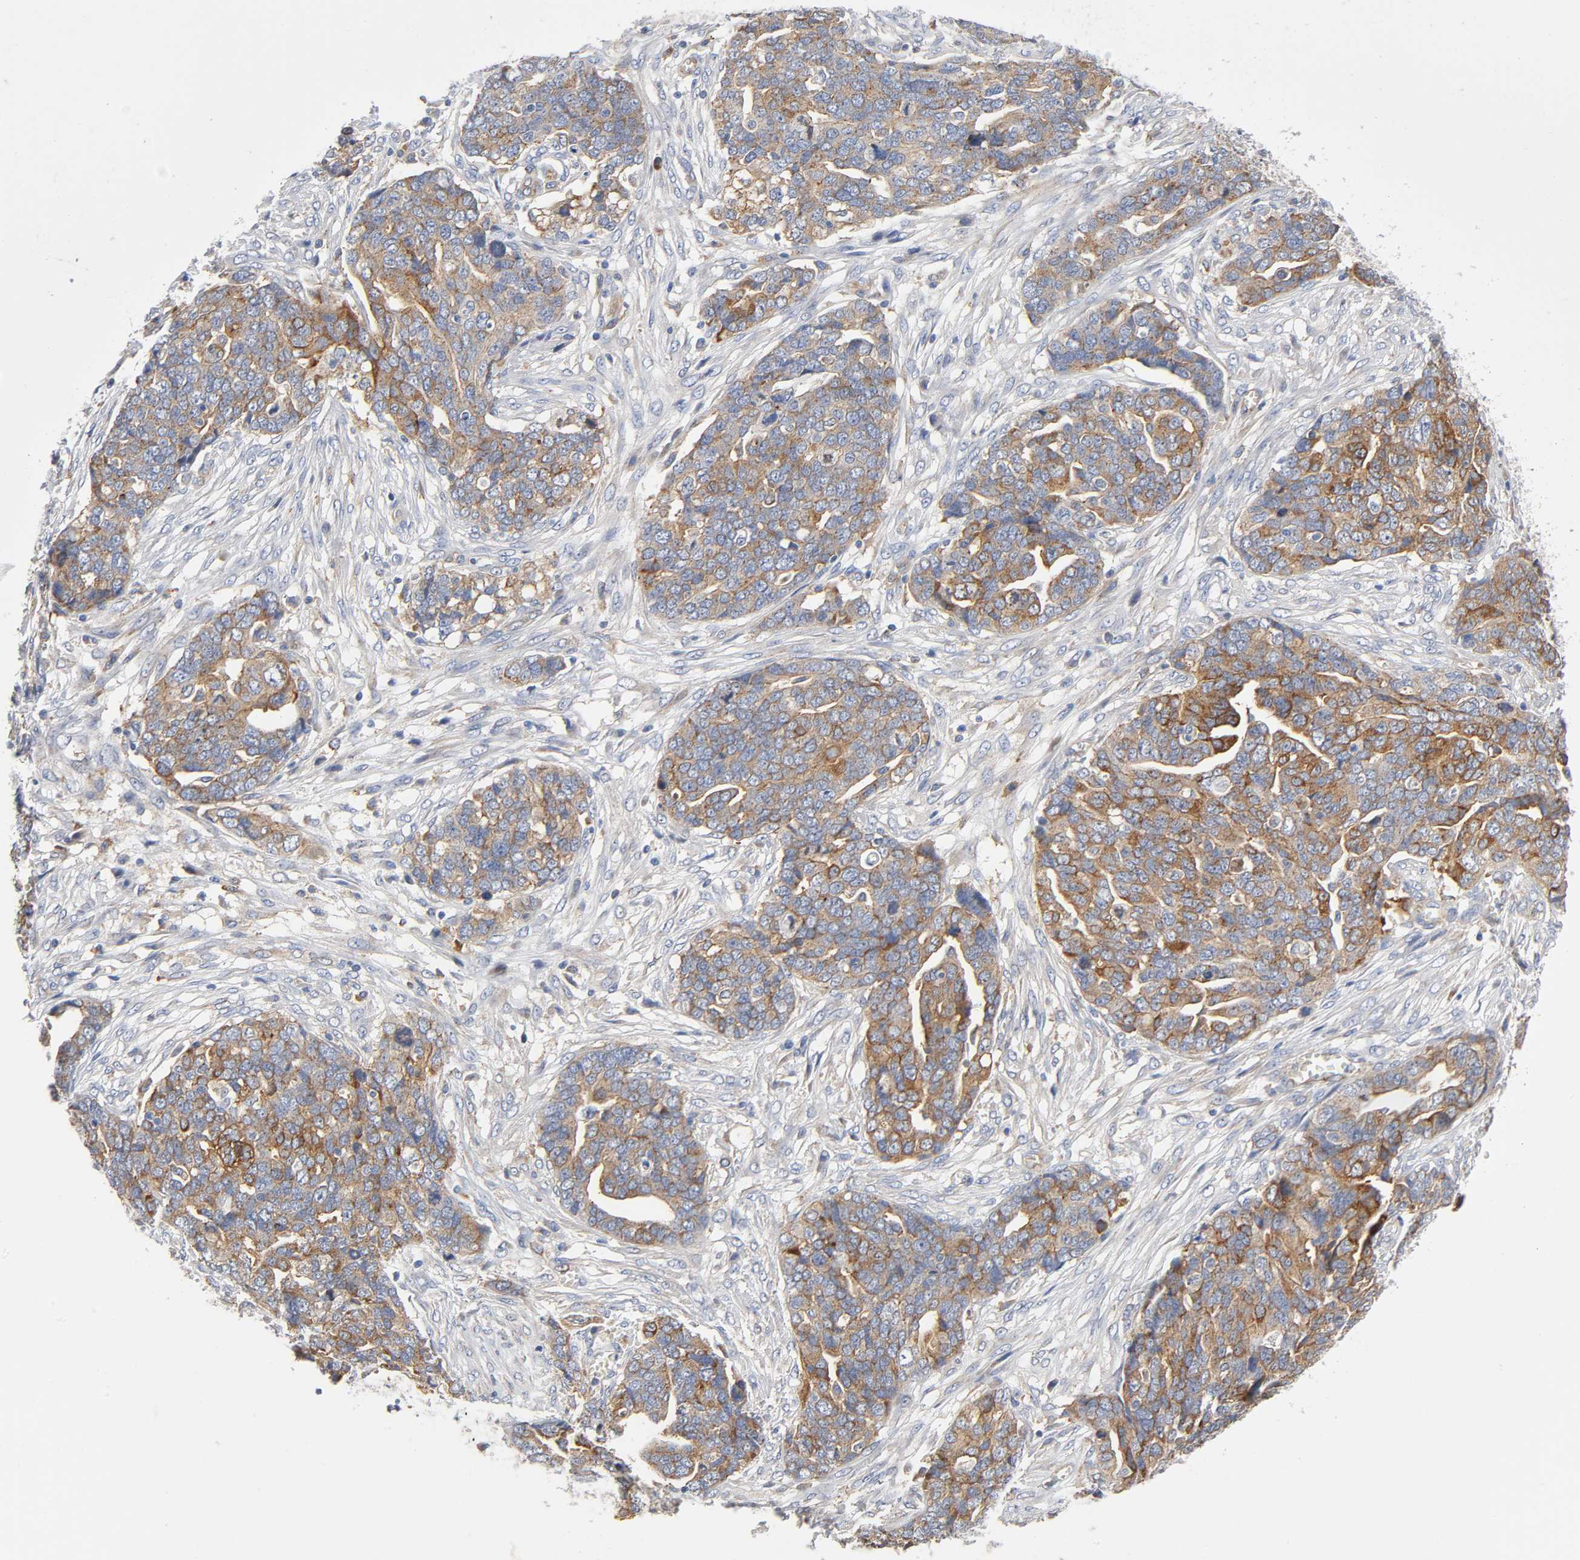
{"staining": {"intensity": "weak", "quantity": "25%-75%", "location": "cytoplasmic/membranous"}, "tissue": "ovarian cancer", "cell_type": "Tumor cells", "image_type": "cancer", "snomed": [{"axis": "morphology", "description": "Normal tissue, NOS"}, {"axis": "morphology", "description": "Cystadenocarcinoma, serous, NOS"}, {"axis": "topography", "description": "Fallopian tube"}, {"axis": "topography", "description": "Ovary"}], "caption": "Ovarian cancer tissue displays weak cytoplasmic/membranous staining in approximately 25%-75% of tumor cells The protein is shown in brown color, while the nuclei are stained blue.", "gene": "CD2AP", "patient": {"sex": "female", "age": 56}}